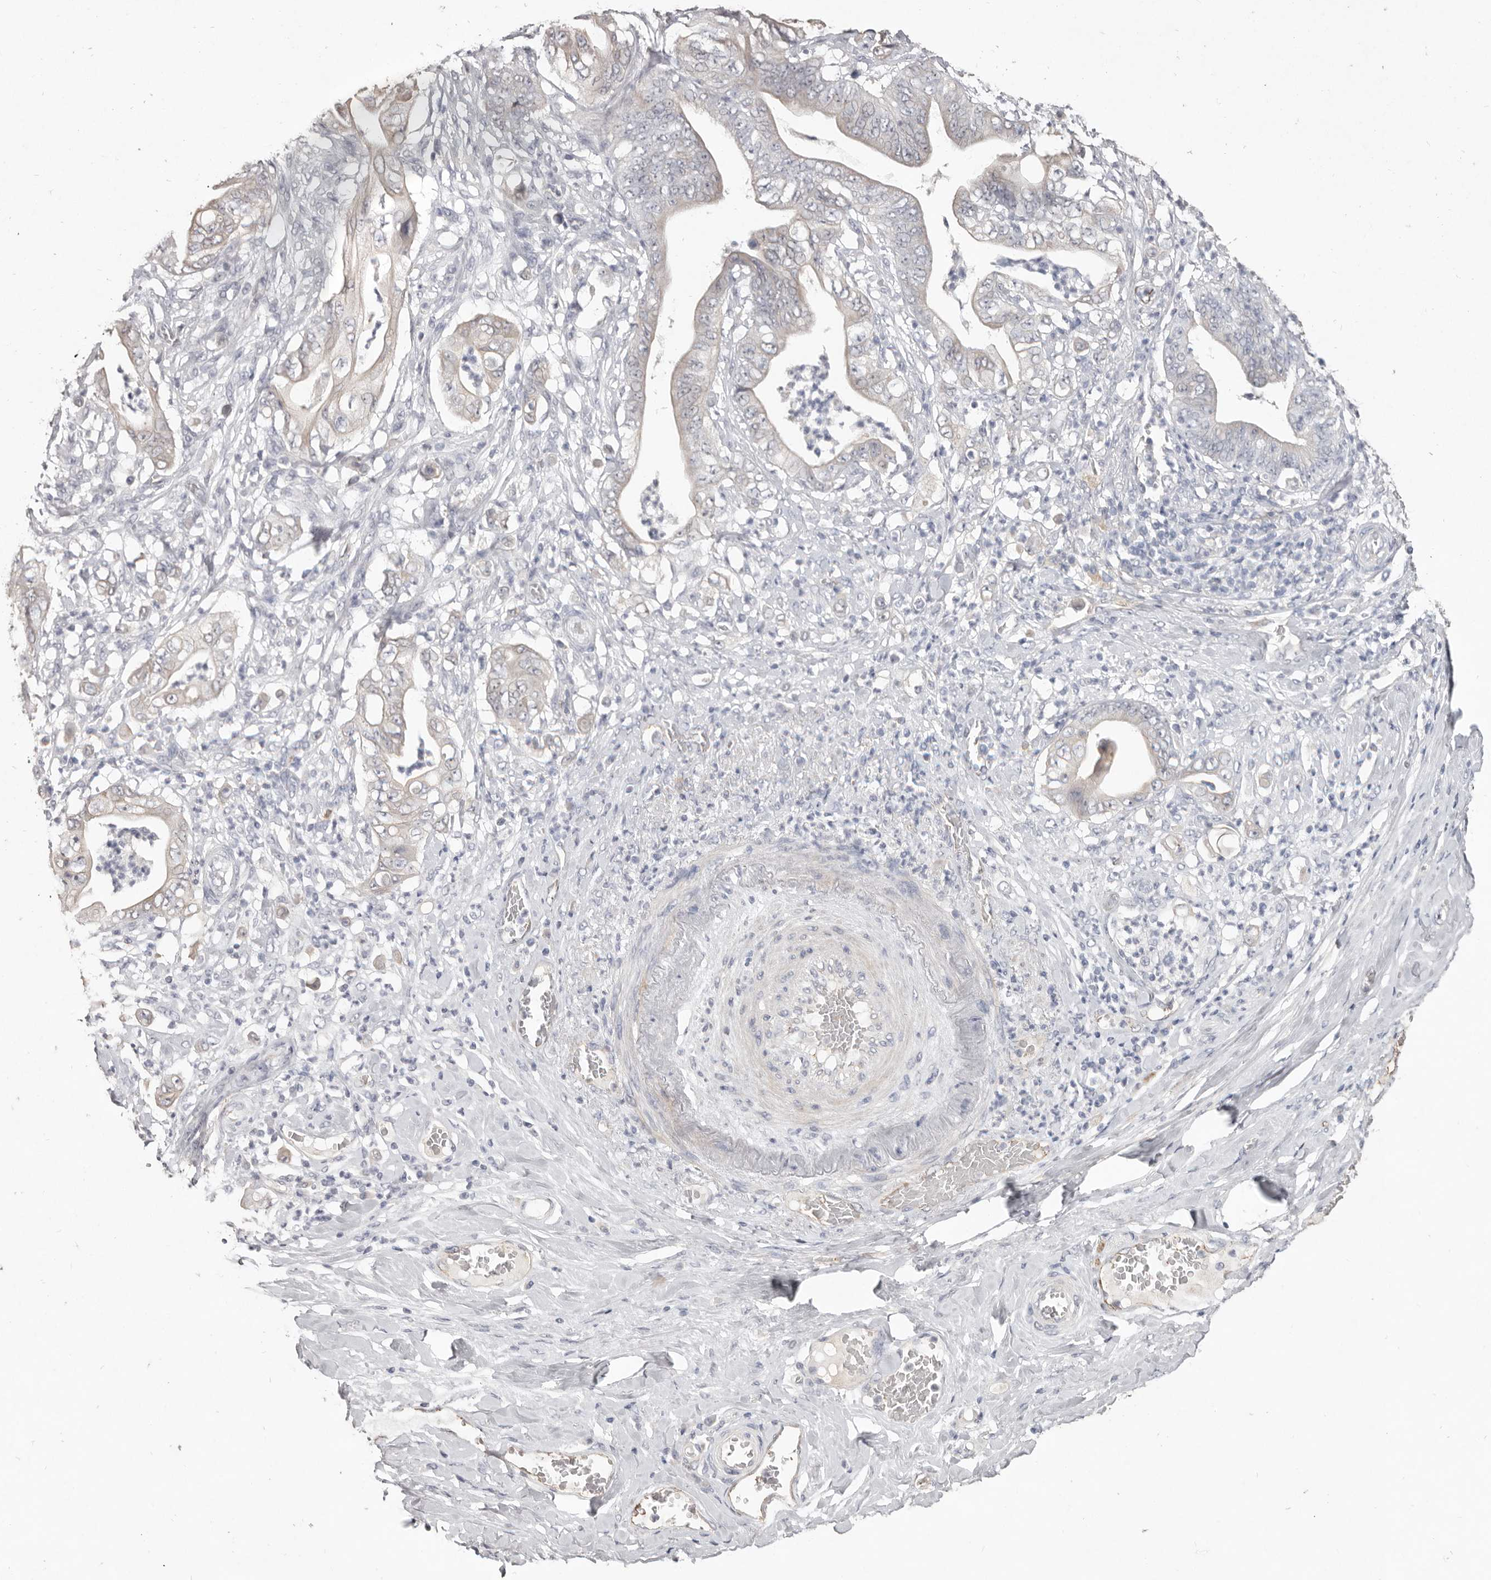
{"staining": {"intensity": "negative", "quantity": "none", "location": "none"}, "tissue": "stomach cancer", "cell_type": "Tumor cells", "image_type": "cancer", "snomed": [{"axis": "morphology", "description": "Adenocarcinoma, NOS"}, {"axis": "topography", "description": "Stomach"}], "caption": "Immunohistochemical staining of human stomach cancer (adenocarcinoma) exhibits no significant expression in tumor cells.", "gene": "ZYG11B", "patient": {"sex": "female", "age": 73}}